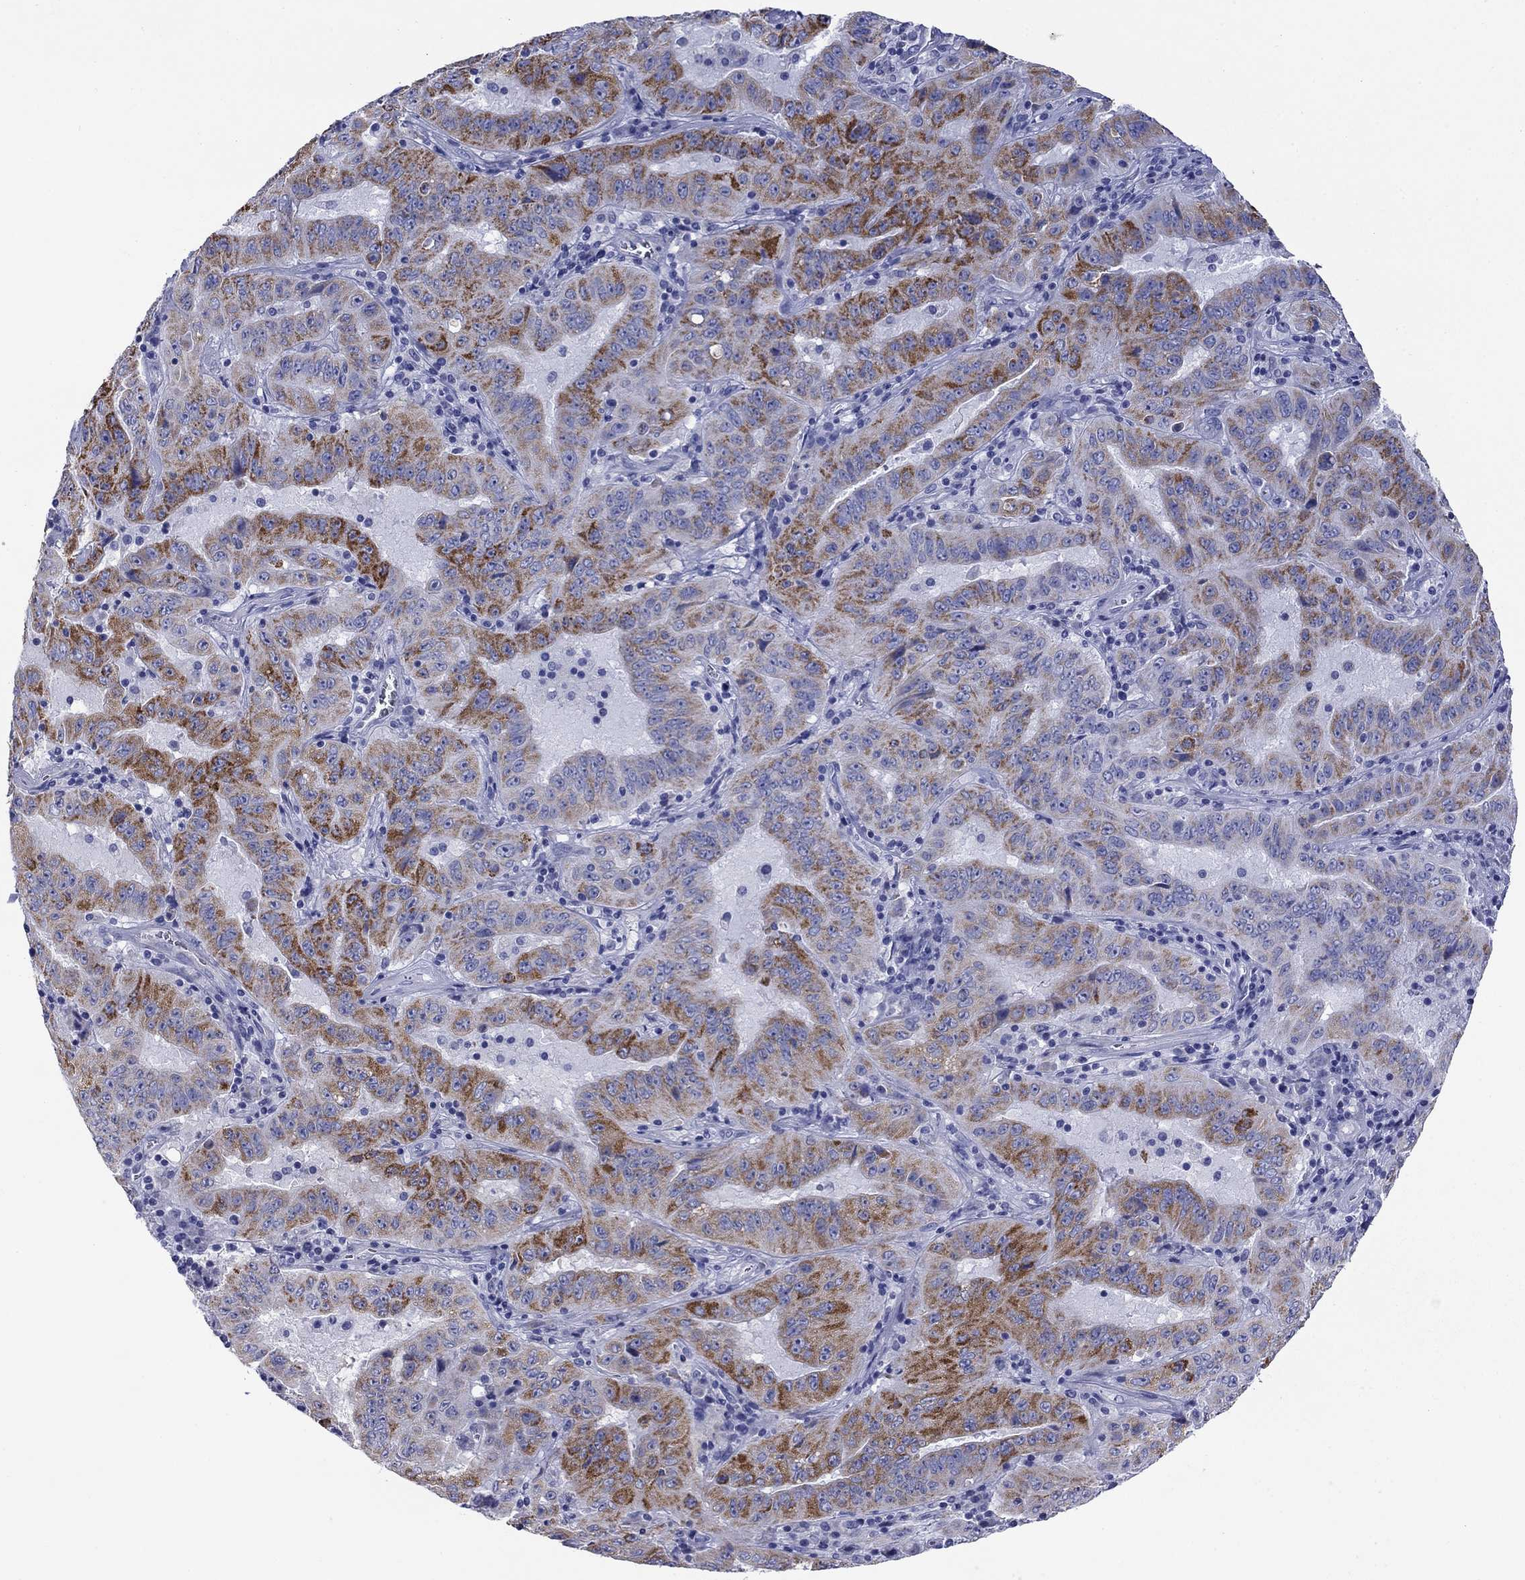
{"staining": {"intensity": "strong", "quantity": "<25%", "location": "cytoplasmic/membranous"}, "tissue": "pancreatic cancer", "cell_type": "Tumor cells", "image_type": "cancer", "snomed": [{"axis": "morphology", "description": "Adenocarcinoma, NOS"}, {"axis": "topography", "description": "Pancreas"}], "caption": "Immunohistochemical staining of human pancreatic cancer (adenocarcinoma) displays medium levels of strong cytoplasmic/membranous positivity in approximately <25% of tumor cells.", "gene": "ACADSB", "patient": {"sex": "male", "age": 63}}